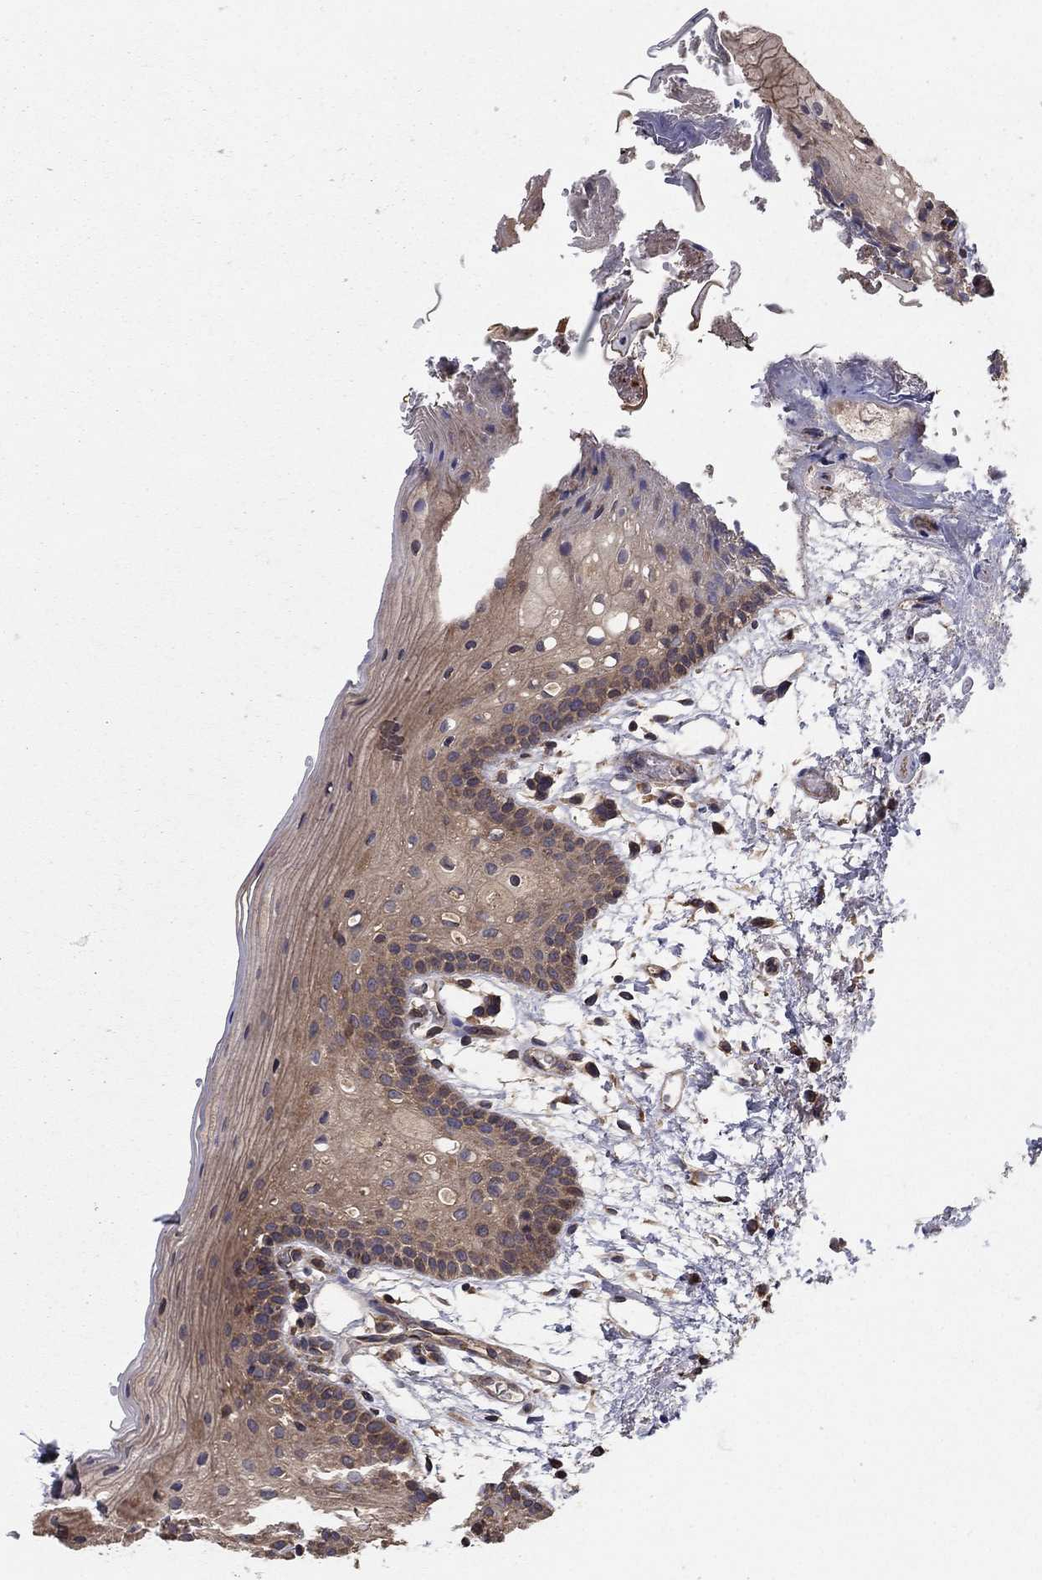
{"staining": {"intensity": "weak", "quantity": "25%-75%", "location": "cytoplasmic/membranous"}, "tissue": "oral mucosa", "cell_type": "Squamous epithelial cells", "image_type": "normal", "snomed": [{"axis": "morphology", "description": "Normal tissue, NOS"}, {"axis": "topography", "description": "Oral tissue"}, {"axis": "topography", "description": "Tounge, NOS"}], "caption": "This image exhibits immunohistochemistry staining of normal oral mucosa, with low weak cytoplasmic/membranous positivity in about 25%-75% of squamous epithelial cells.", "gene": "BABAM2", "patient": {"sex": "female", "age": 83}}